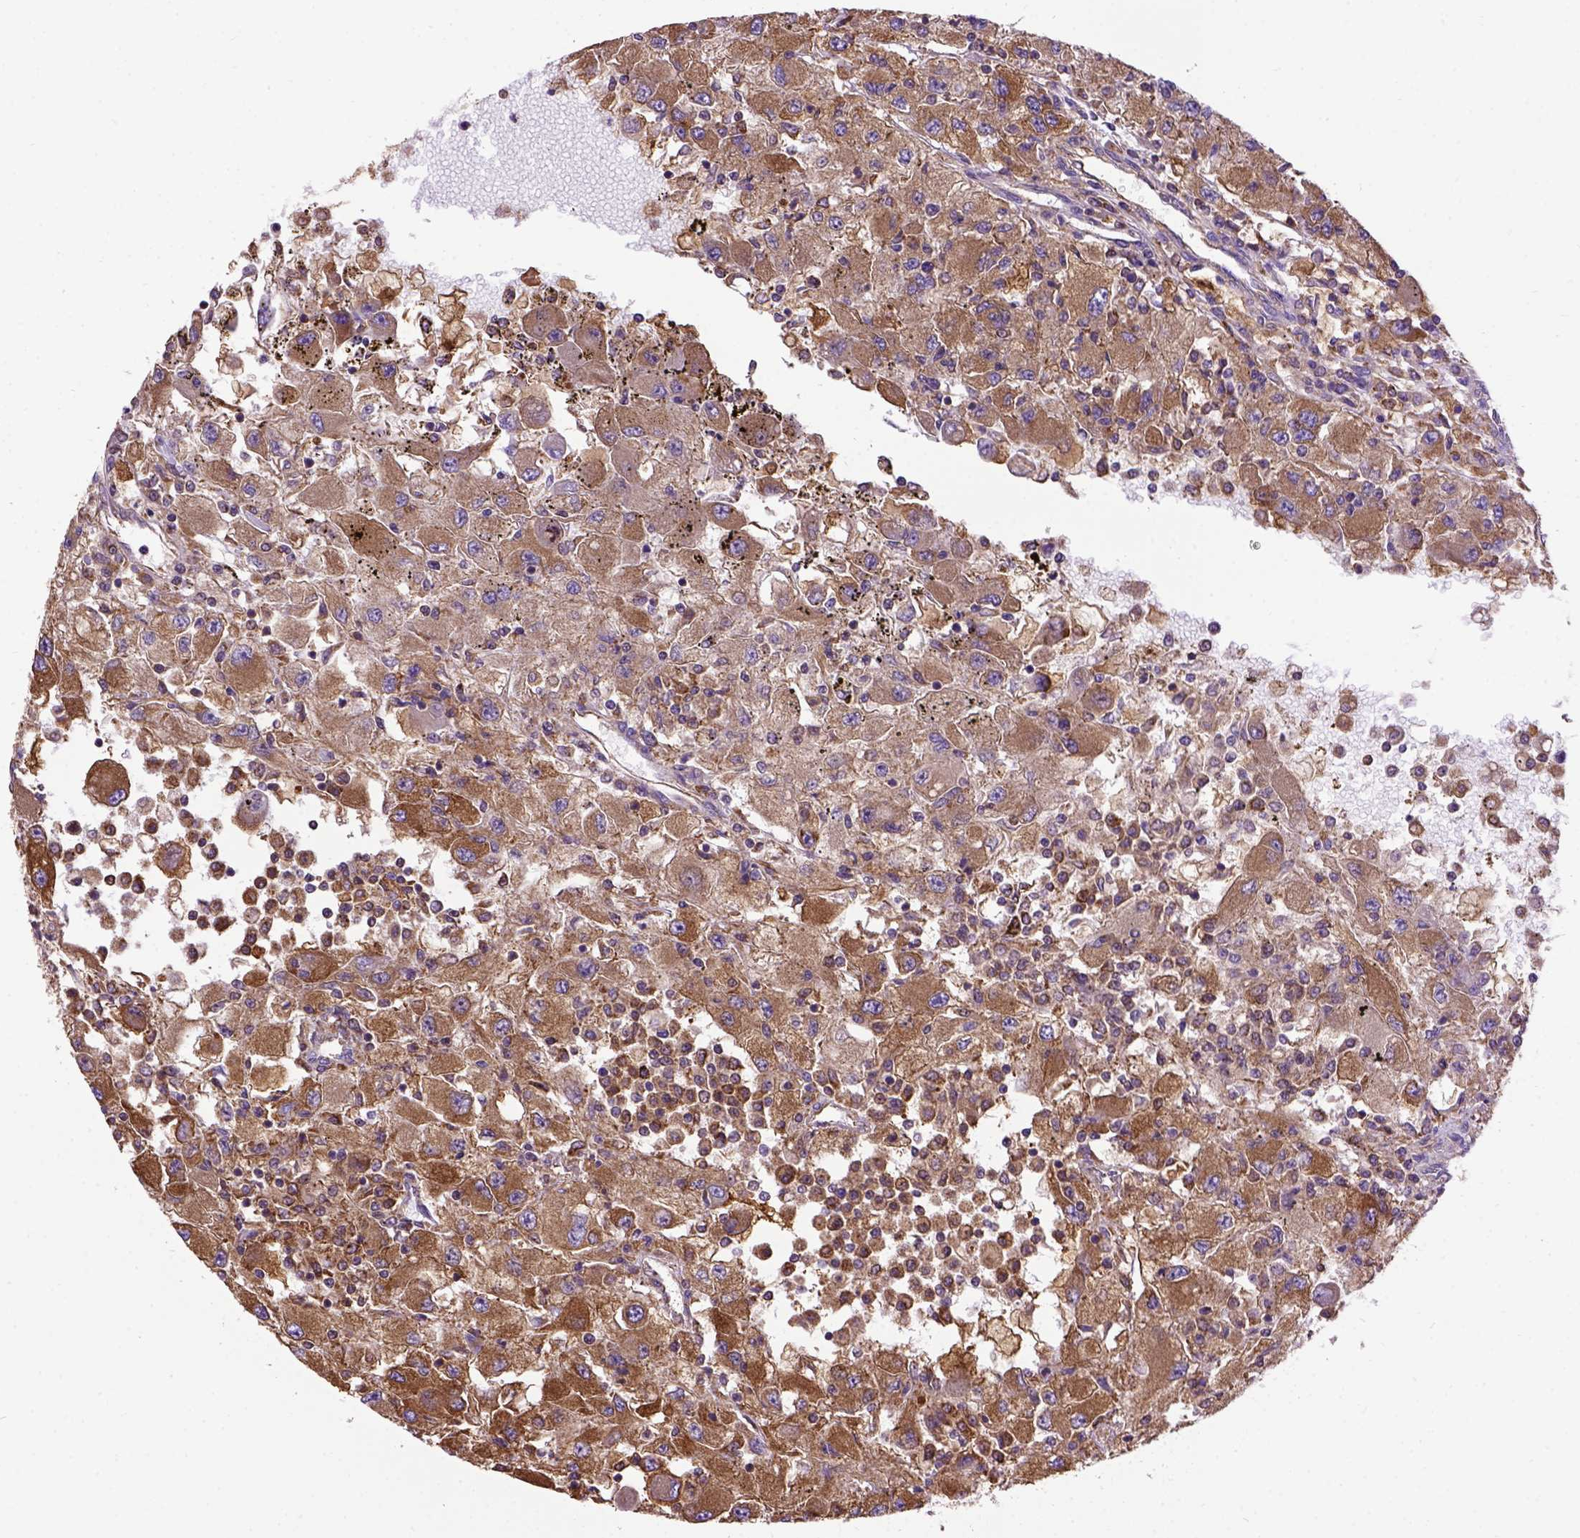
{"staining": {"intensity": "moderate", "quantity": ">75%", "location": "cytoplasmic/membranous"}, "tissue": "renal cancer", "cell_type": "Tumor cells", "image_type": "cancer", "snomed": [{"axis": "morphology", "description": "Adenocarcinoma, NOS"}, {"axis": "topography", "description": "Kidney"}], "caption": "A photomicrograph showing moderate cytoplasmic/membranous positivity in about >75% of tumor cells in renal adenocarcinoma, as visualized by brown immunohistochemical staining.", "gene": "MVP", "patient": {"sex": "female", "age": 67}}